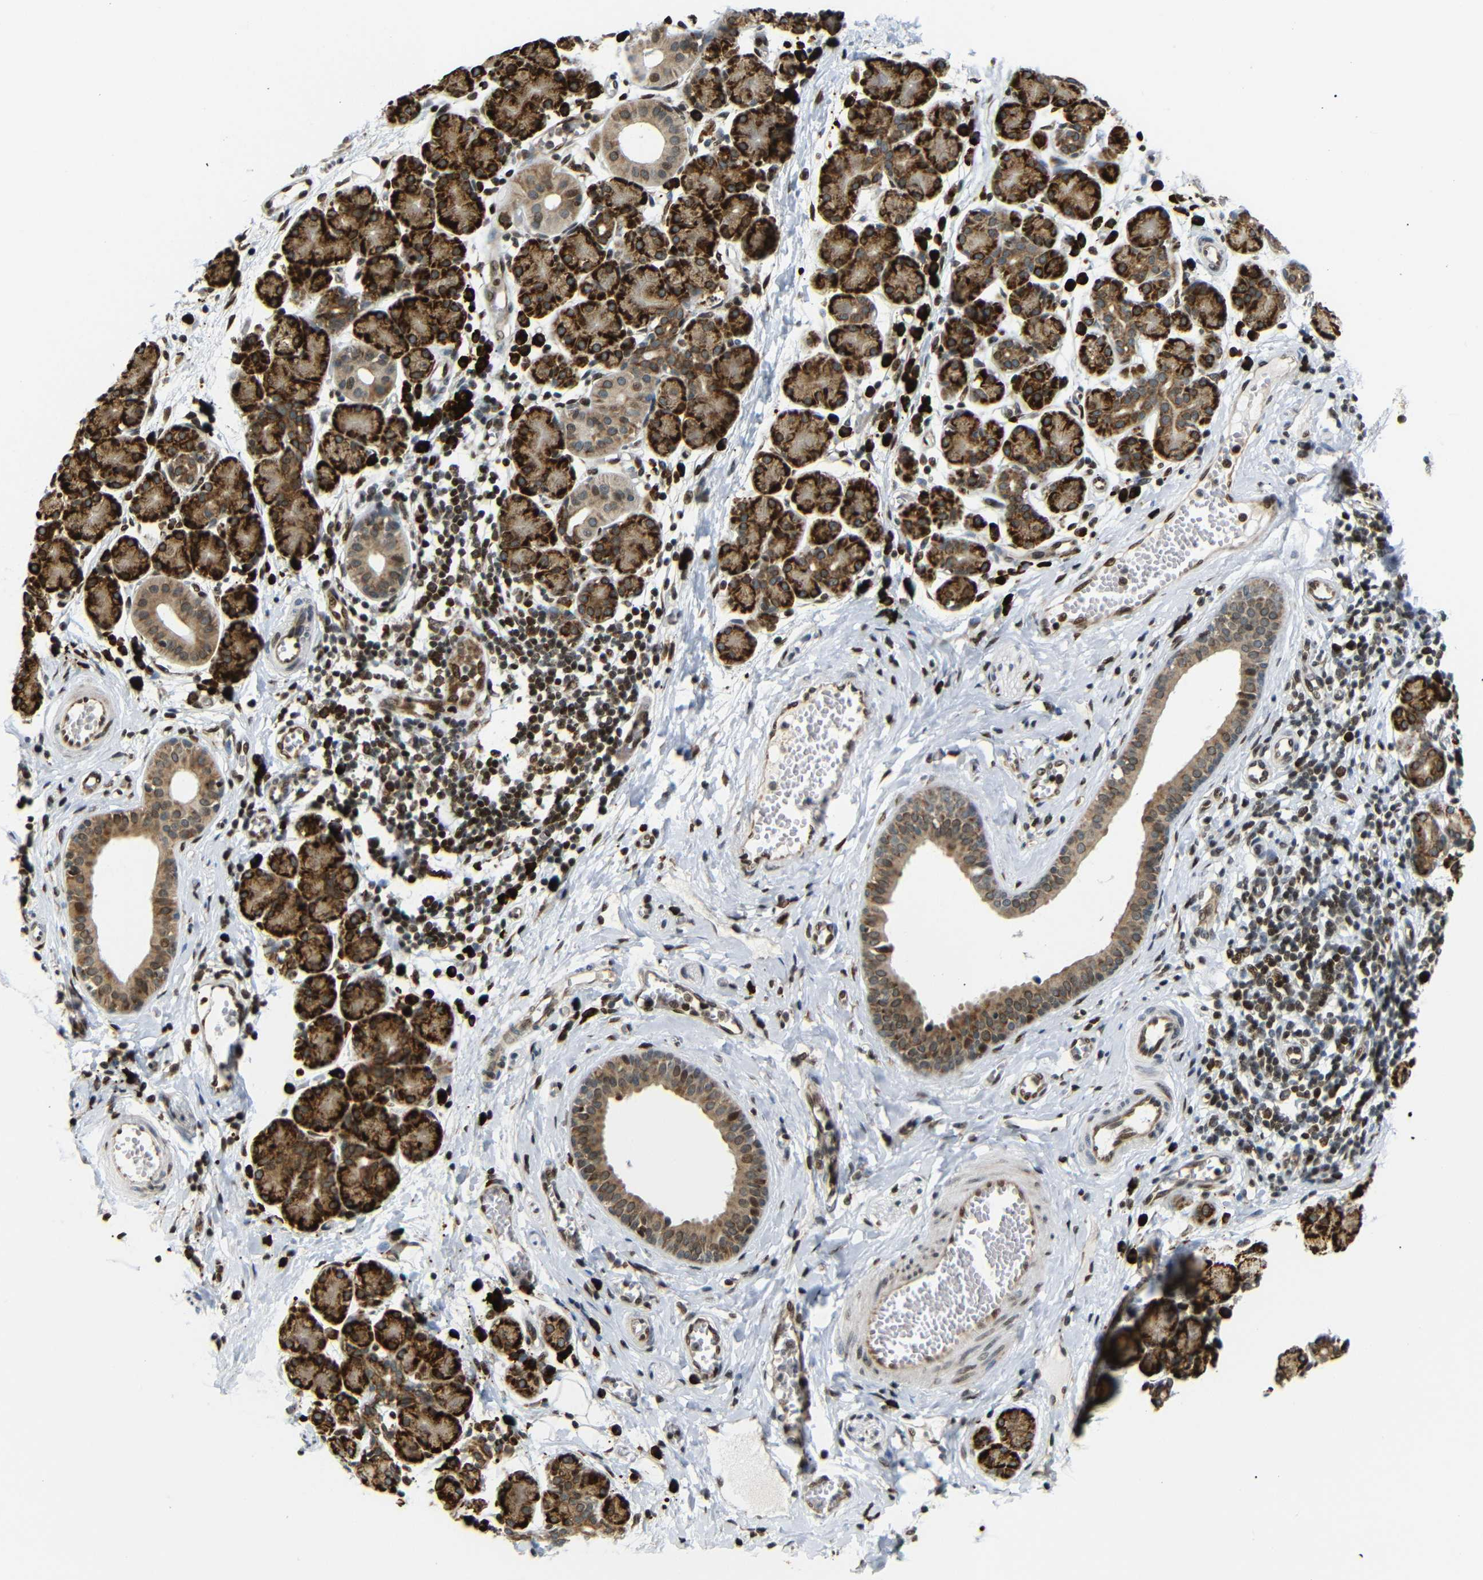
{"staining": {"intensity": "strong", "quantity": ">75%", "location": "cytoplasmic/membranous"}, "tissue": "salivary gland", "cell_type": "Glandular cells", "image_type": "normal", "snomed": [{"axis": "morphology", "description": "Normal tissue, NOS"}, {"axis": "morphology", "description": "Inflammation, NOS"}, {"axis": "topography", "description": "Lymph node"}, {"axis": "topography", "description": "Salivary gland"}], "caption": "Immunohistochemical staining of unremarkable salivary gland exhibits high levels of strong cytoplasmic/membranous expression in approximately >75% of glandular cells.", "gene": "SPCS2", "patient": {"sex": "male", "age": 3}}